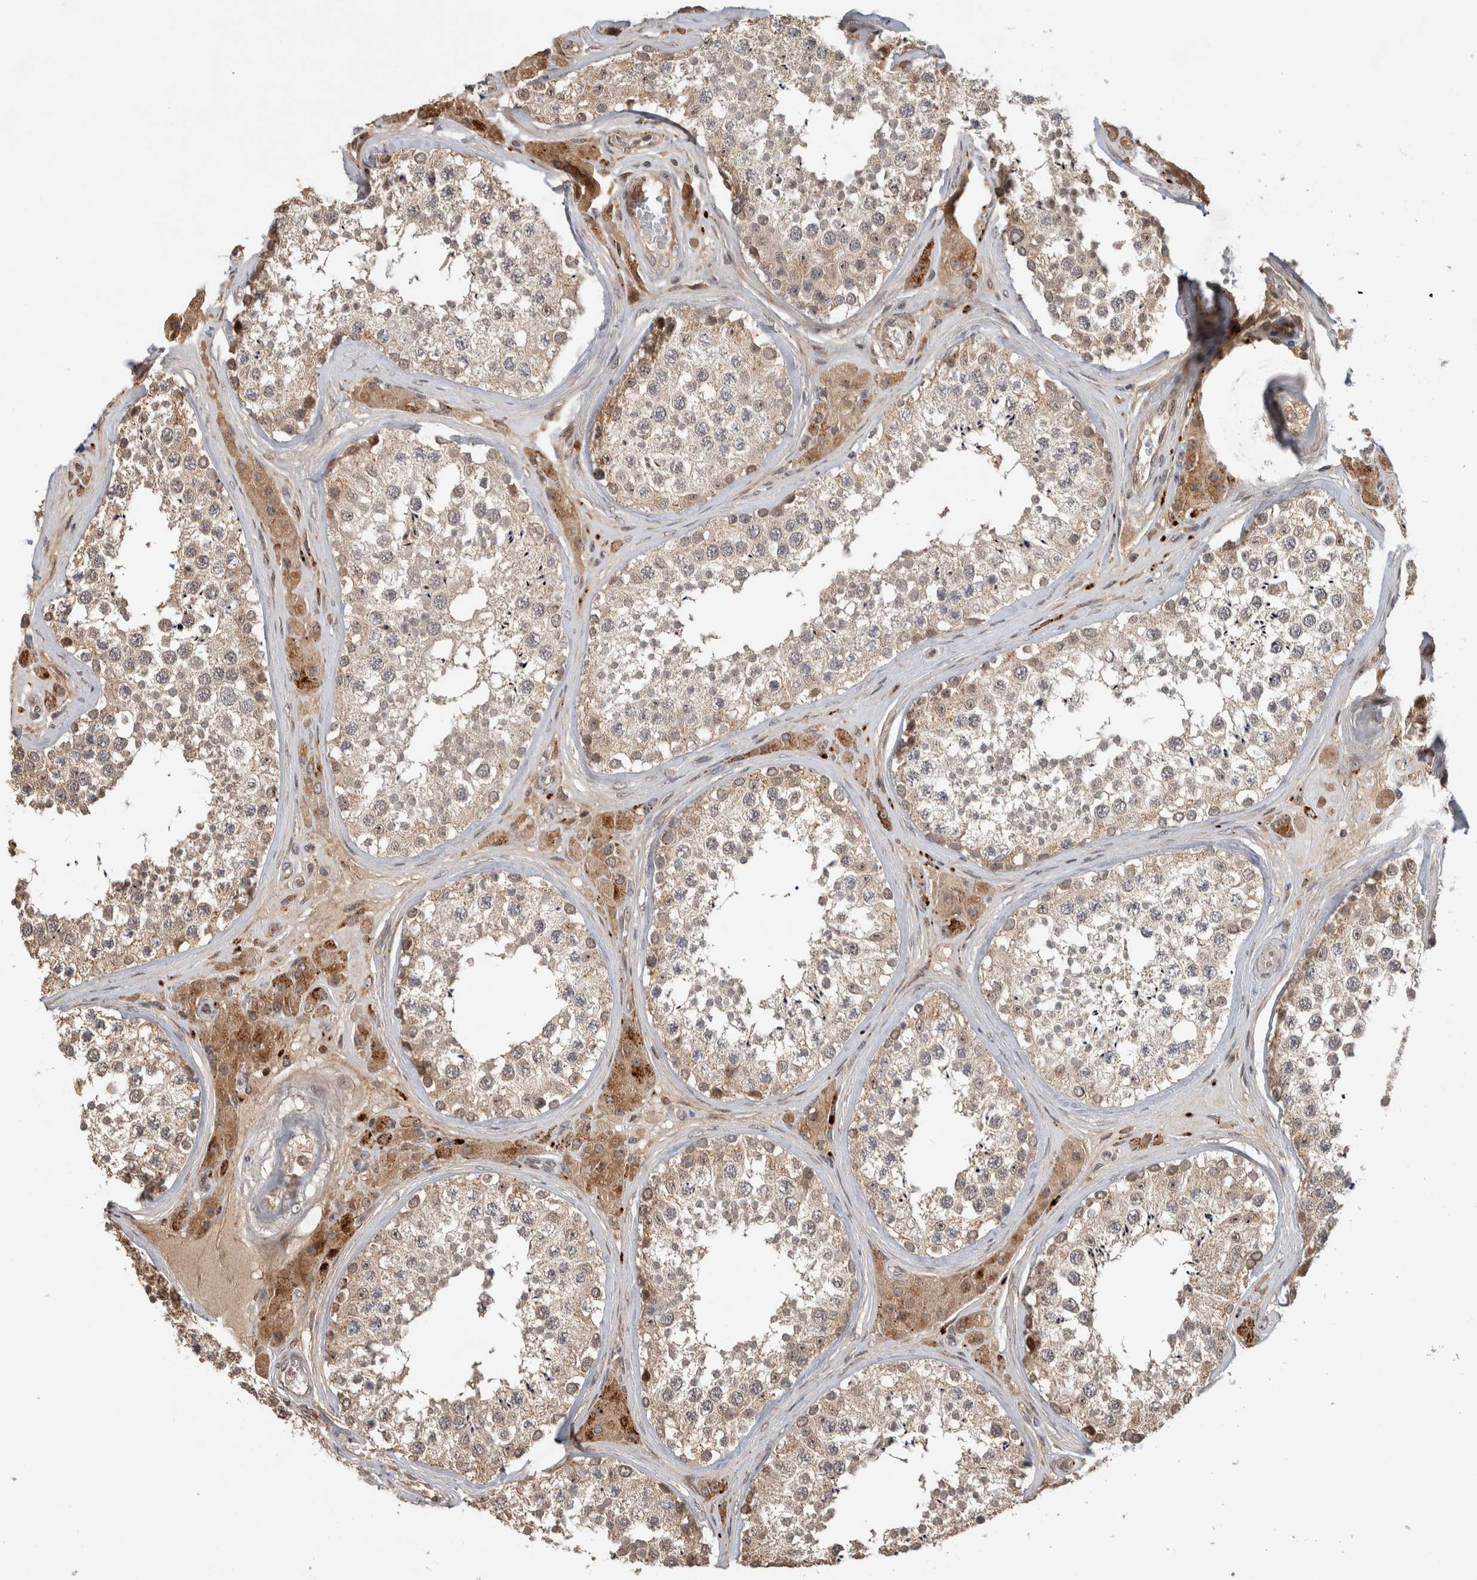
{"staining": {"intensity": "weak", "quantity": ">75%", "location": "cytoplasmic/membranous"}, "tissue": "testis", "cell_type": "Cells in seminiferous ducts", "image_type": "normal", "snomed": [{"axis": "morphology", "description": "Normal tissue, NOS"}, {"axis": "topography", "description": "Testis"}], "caption": "The image exhibits staining of normal testis, revealing weak cytoplasmic/membranous protein expression (brown color) within cells in seminiferous ducts.", "gene": "PITPNC1", "patient": {"sex": "male", "age": 46}}